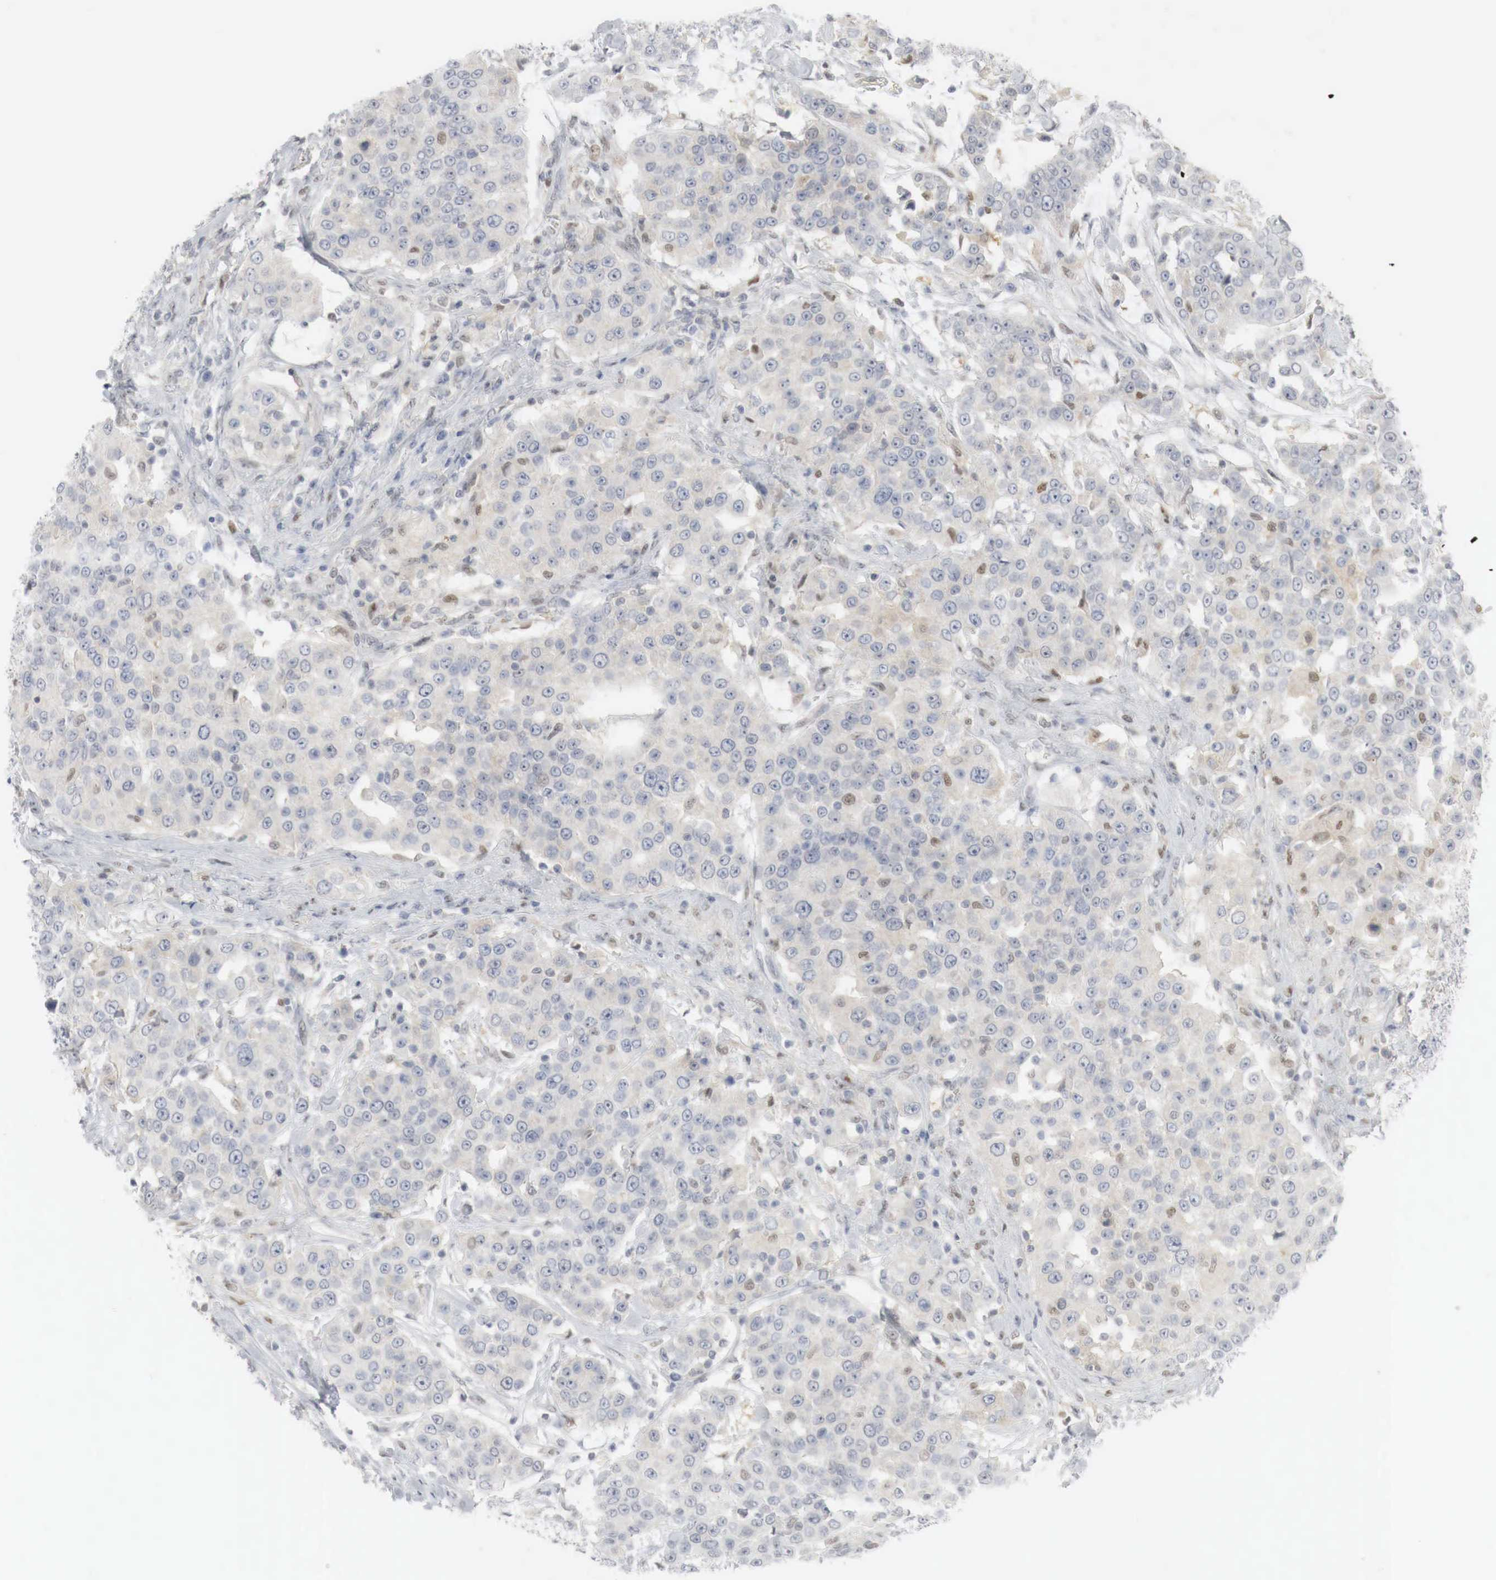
{"staining": {"intensity": "weak", "quantity": "<25%", "location": "cytoplasmic/membranous,nuclear"}, "tissue": "urothelial cancer", "cell_type": "Tumor cells", "image_type": "cancer", "snomed": [{"axis": "morphology", "description": "Urothelial carcinoma, High grade"}, {"axis": "topography", "description": "Urinary bladder"}], "caption": "Image shows no protein positivity in tumor cells of urothelial cancer tissue.", "gene": "MYC", "patient": {"sex": "female", "age": 80}}